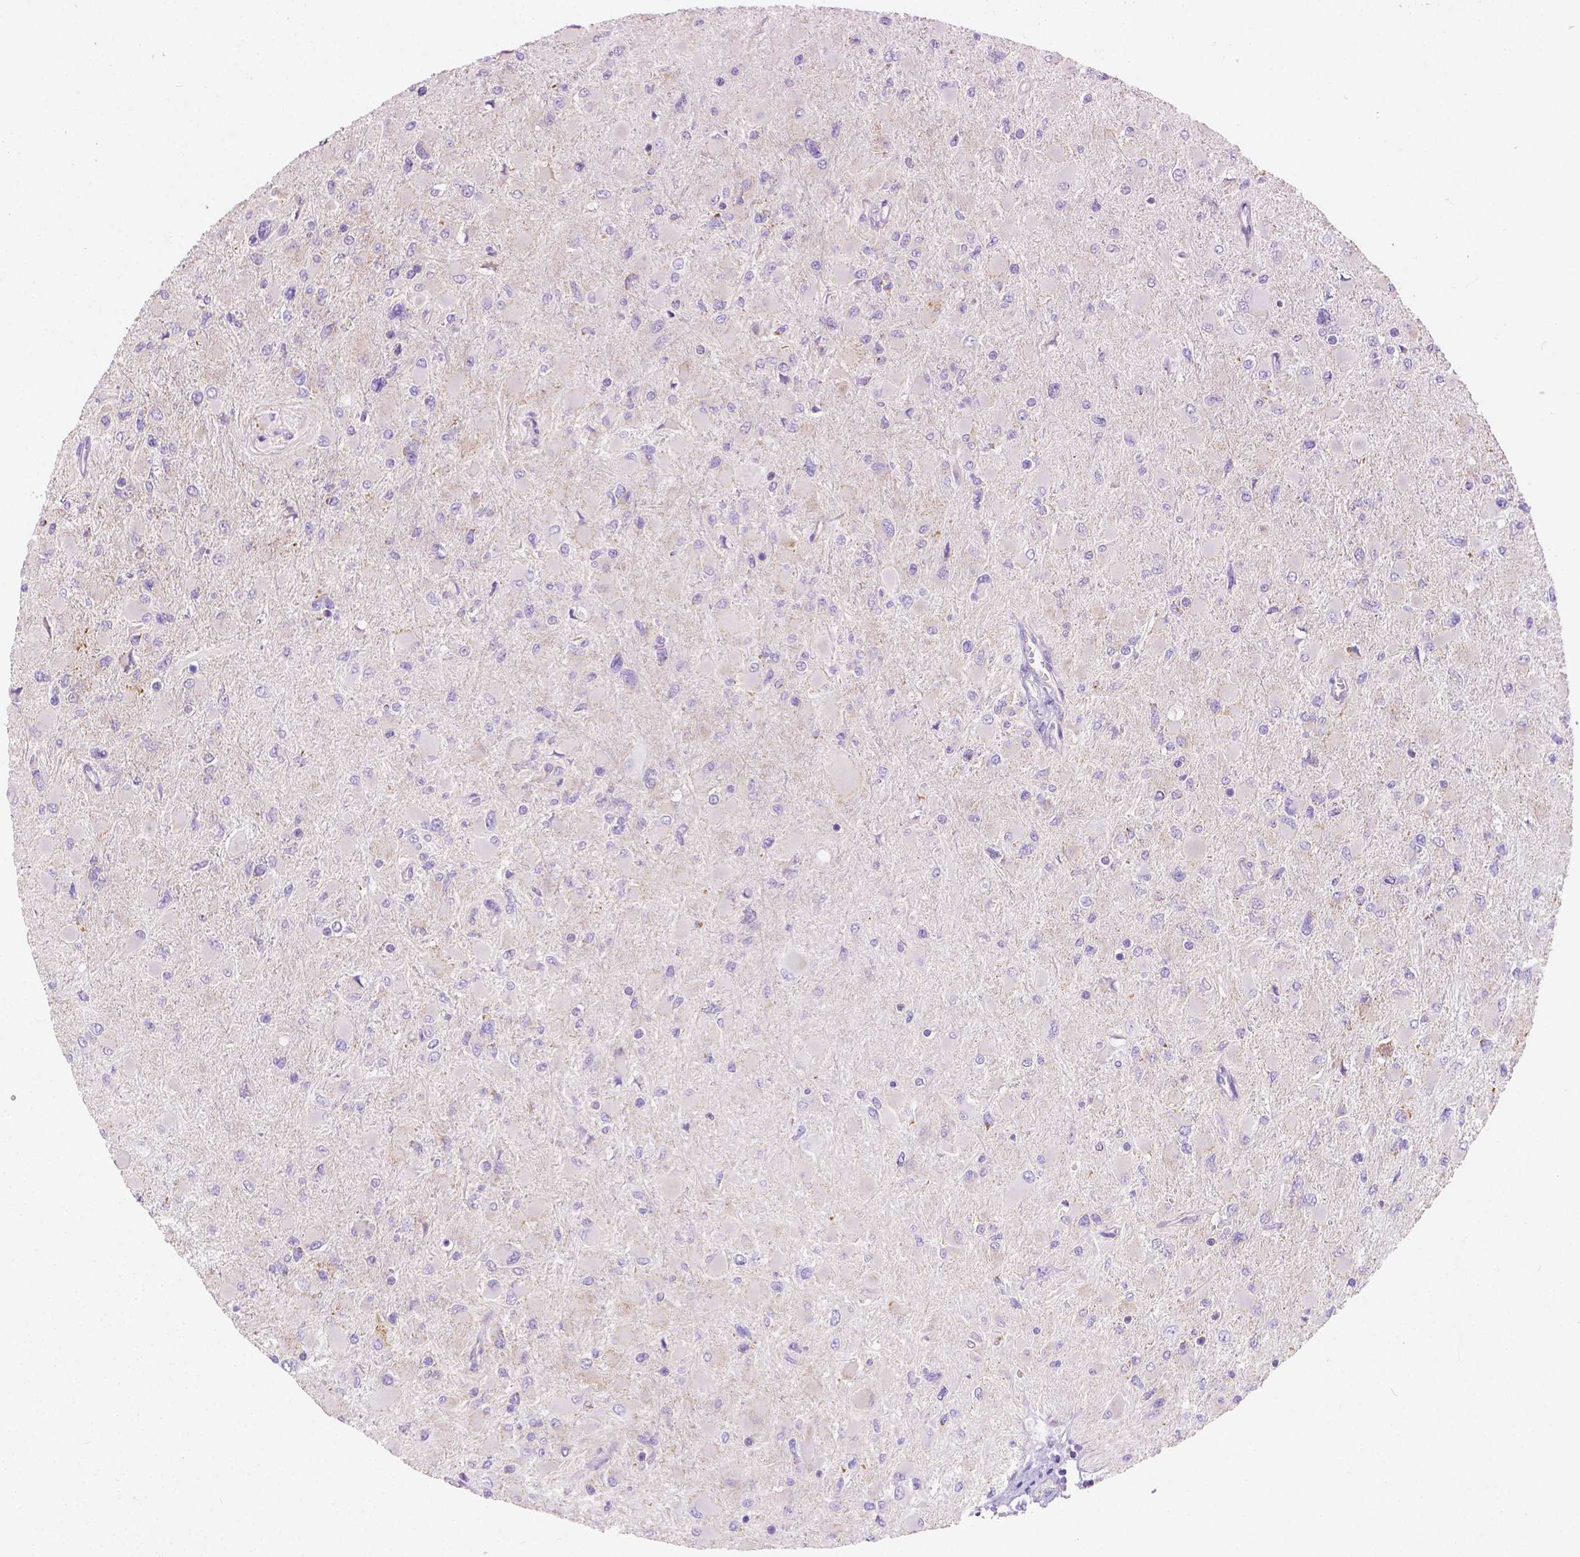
{"staining": {"intensity": "negative", "quantity": "none", "location": "none"}, "tissue": "glioma", "cell_type": "Tumor cells", "image_type": "cancer", "snomed": [{"axis": "morphology", "description": "Glioma, malignant, High grade"}, {"axis": "topography", "description": "Cerebral cortex"}], "caption": "A histopathology image of malignant glioma (high-grade) stained for a protein demonstrates no brown staining in tumor cells. (Stains: DAB immunohistochemistry with hematoxylin counter stain, Microscopy: brightfield microscopy at high magnification).", "gene": "SGTB", "patient": {"sex": "female", "age": 36}}